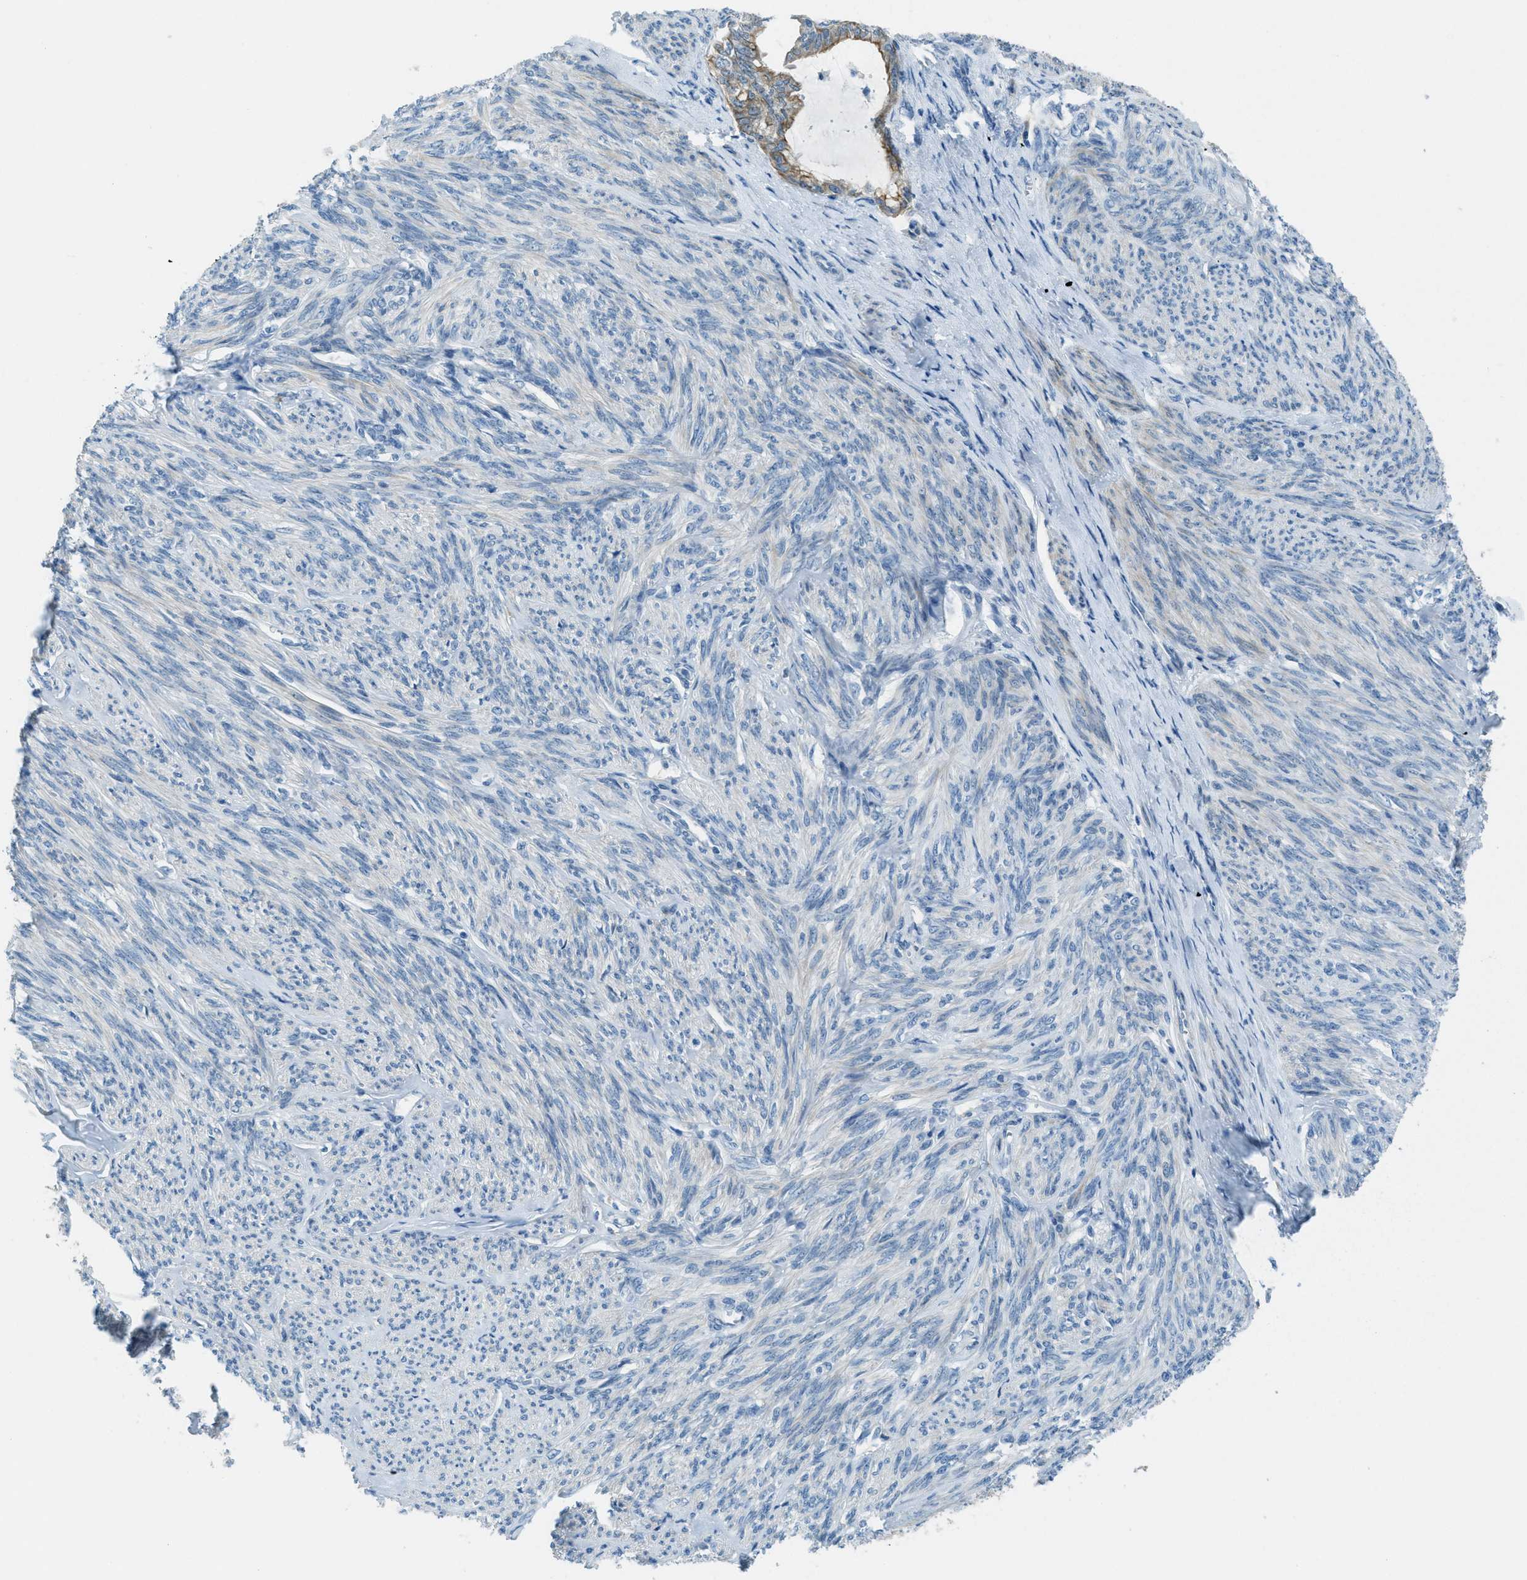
{"staining": {"intensity": "moderate", "quantity": "<25%", "location": "cytoplasmic/membranous"}, "tissue": "endometrial cancer", "cell_type": "Tumor cells", "image_type": "cancer", "snomed": [{"axis": "morphology", "description": "Adenocarcinoma, NOS"}, {"axis": "topography", "description": "Endometrium"}], "caption": "Immunohistochemistry (IHC) (DAB (3,3'-diaminobenzidine)) staining of adenocarcinoma (endometrial) exhibits moderate cytoplasmic/membranous protein expression in approximately <25% of tumor cells.", "gene": "KLHL8", "patient": {"sex": "female", "age": 86}}